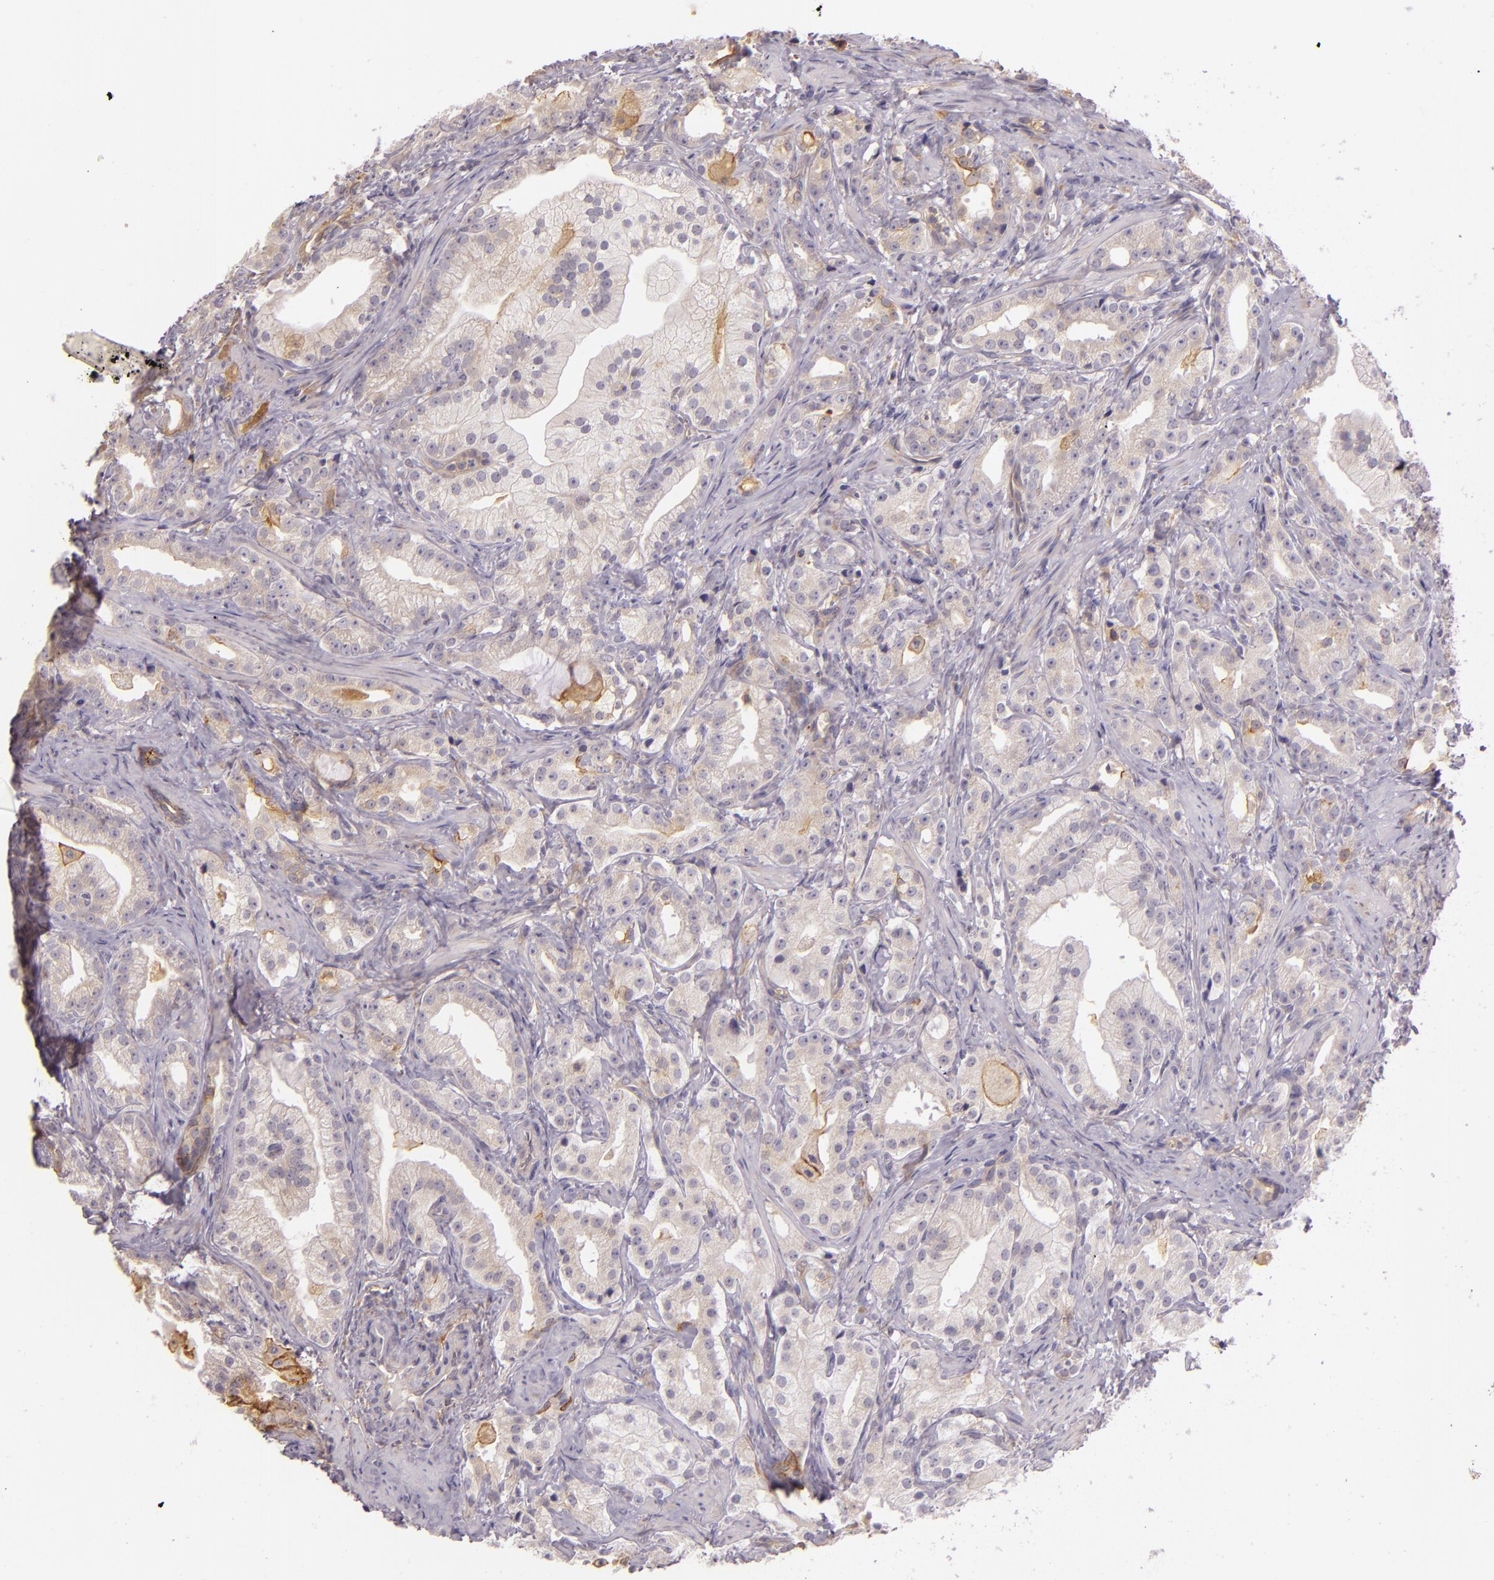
{"staining": {"intensity": "moderate", "quantity": "<25%", "location": "cytoplasmic/membranous"}, "tissue": "prostate cancer", "cell_type": "Tumor cells", "image_type": "cancer", "snomed": [{"axis": "morphology", "description": "Adenocarcinoma, Low grade"}, {"axis": "topography", "description": "Prostate"}], "caption": "Immunohistochemical staining of low-grade adenocarcinoma (prostate) reveals low levels of moderate cytoplasmic/membranous protein positivity in about <25% of tumor cells.", "gene": "CTSF", "patient": {"sex": "male", "age": 59}}